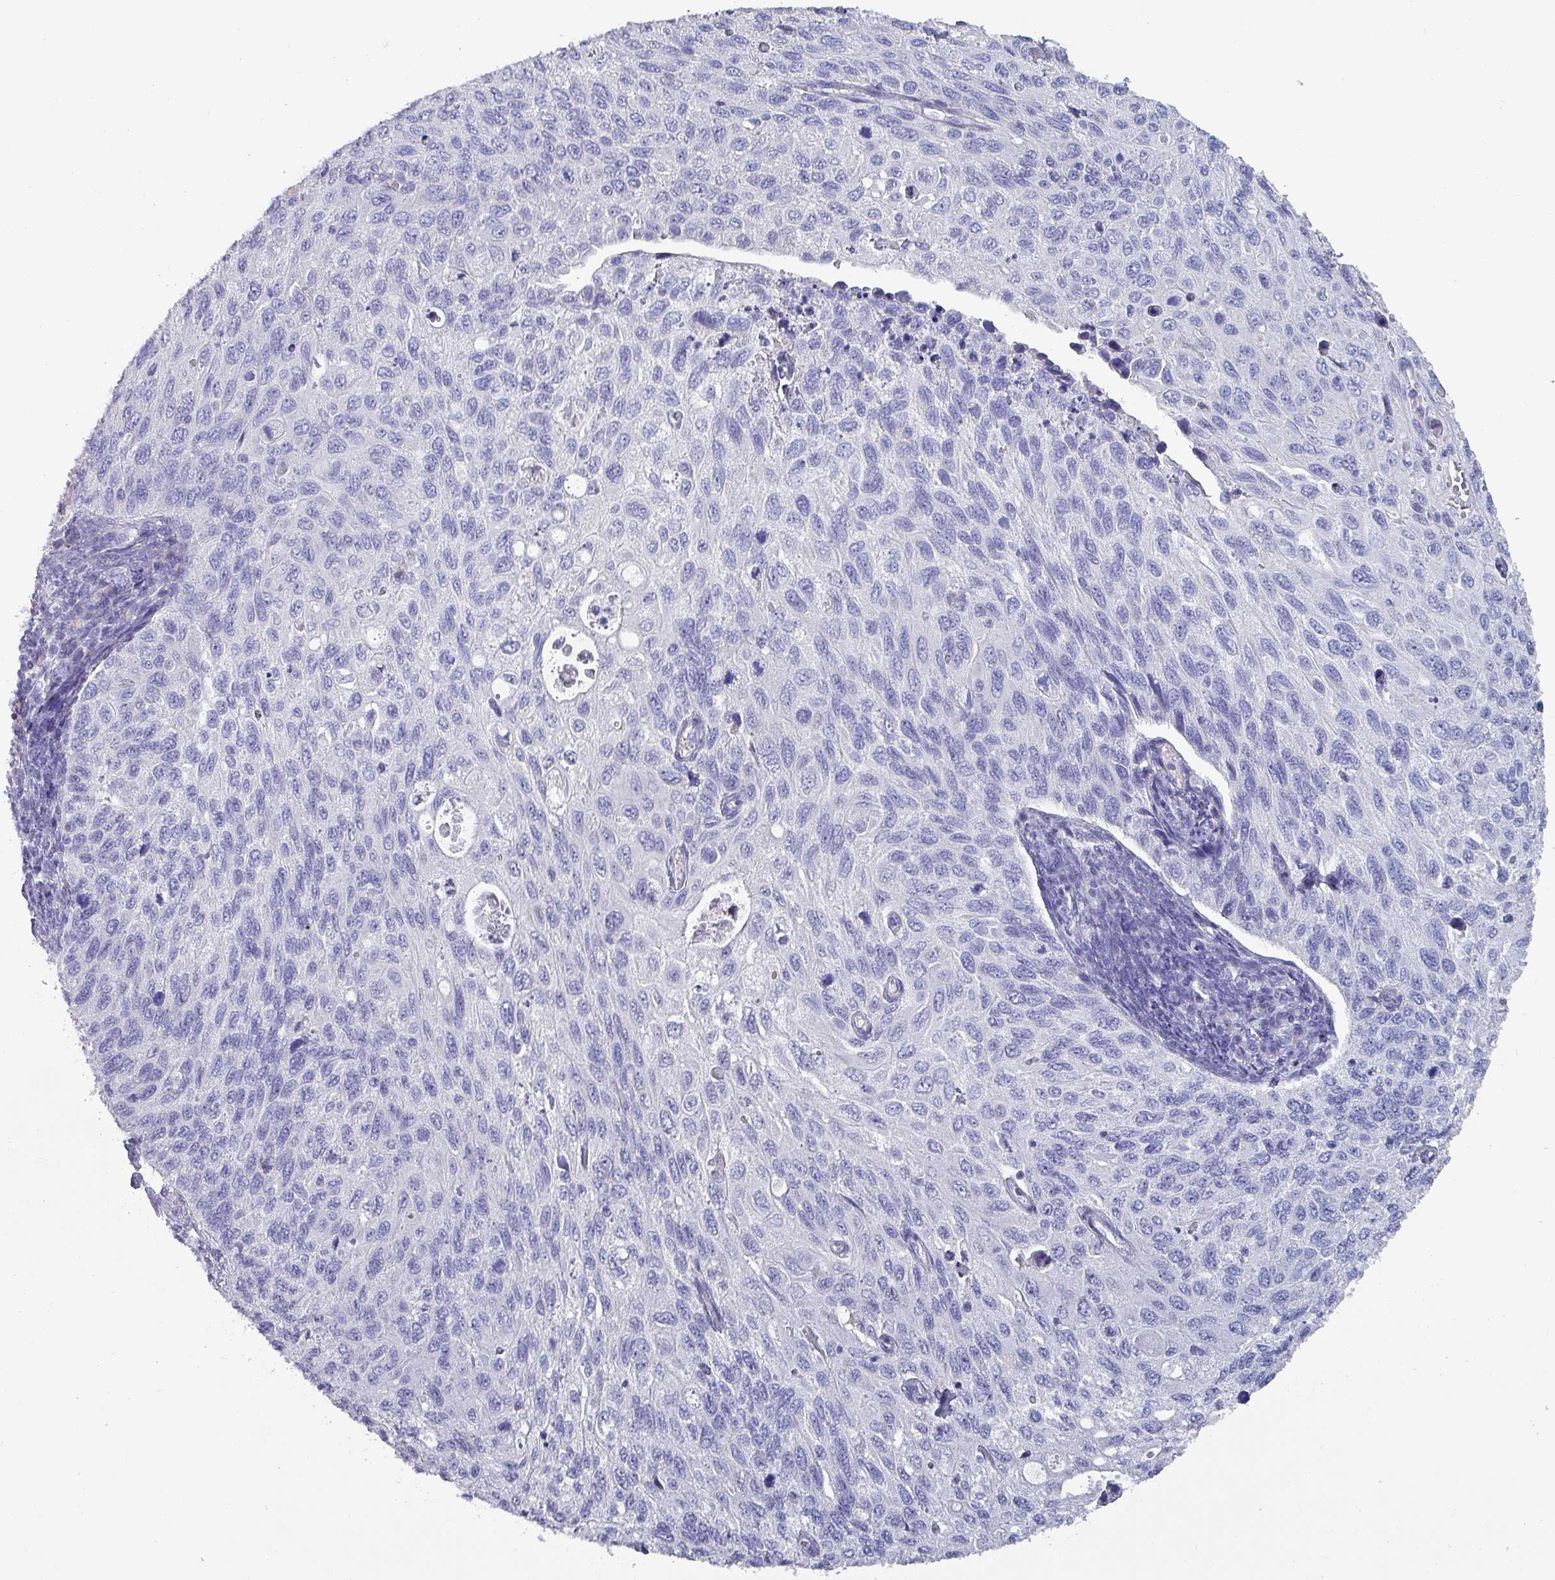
{"staining": {"intensity": "negative", "quantity": "none", "location": "none"}, "tissue": "cervical cancer", "cell_type": "Tumor cells", "image_type": "cancer", "snomed": [{"axis": "morphology", "description": "Squamous cell carcinoma, NOS"}, {"axis": "topography", "description": "Cervix"}], "caption": "The immunohistochemistry (IHC) micrograph has no significant positivity in tumor cells of cervical cancer tissue.", "gene": "INS-IGF2", "patient": {"sex": "female", "age": 70}}